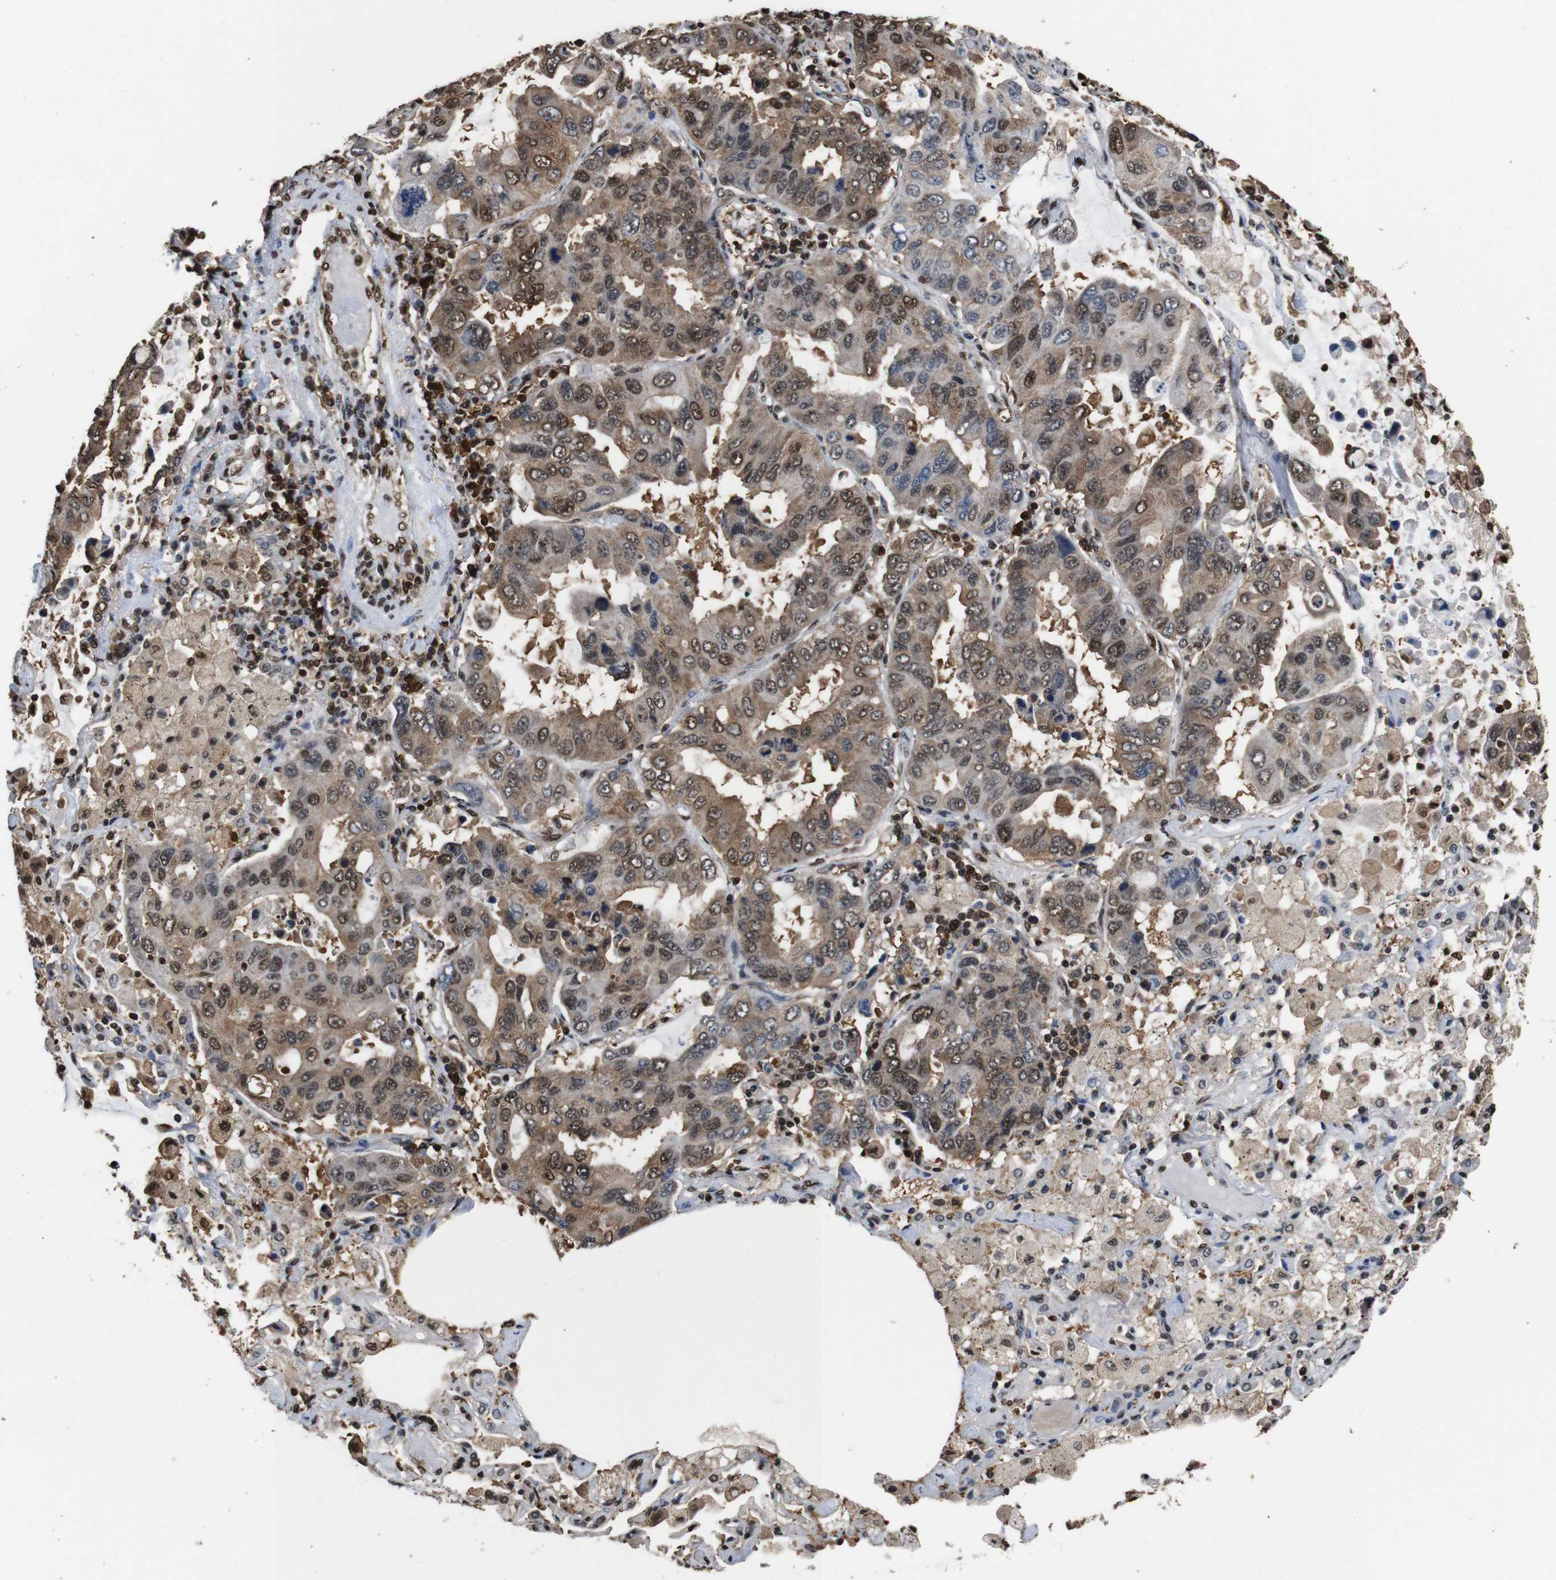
{"staining": {"intensity": "moderate", "quantity": ">75%", "location": "cytoplasmic/membranous,nuclear"}, "tissue": "lung cancer", "cell_type": "Tumor cells", "image_type": "cancer", "snomed": [{"axis": "morphology", "description": "Adenocarcinoma, NOS"}, {"axis": "topography", "description": "Lung"}], "caption": "Immunohistochemical staining of human lung cancer (adenocarcinoma) reveals moderate cytoplasmic/membranous and nuclear protein positivity in approximately >75% of tumor cells. (DAB IHC, brown staining for protein, blue staining for nuclei).", "gene": "VCP", "patient": {"sex": "male", "age": 64}}